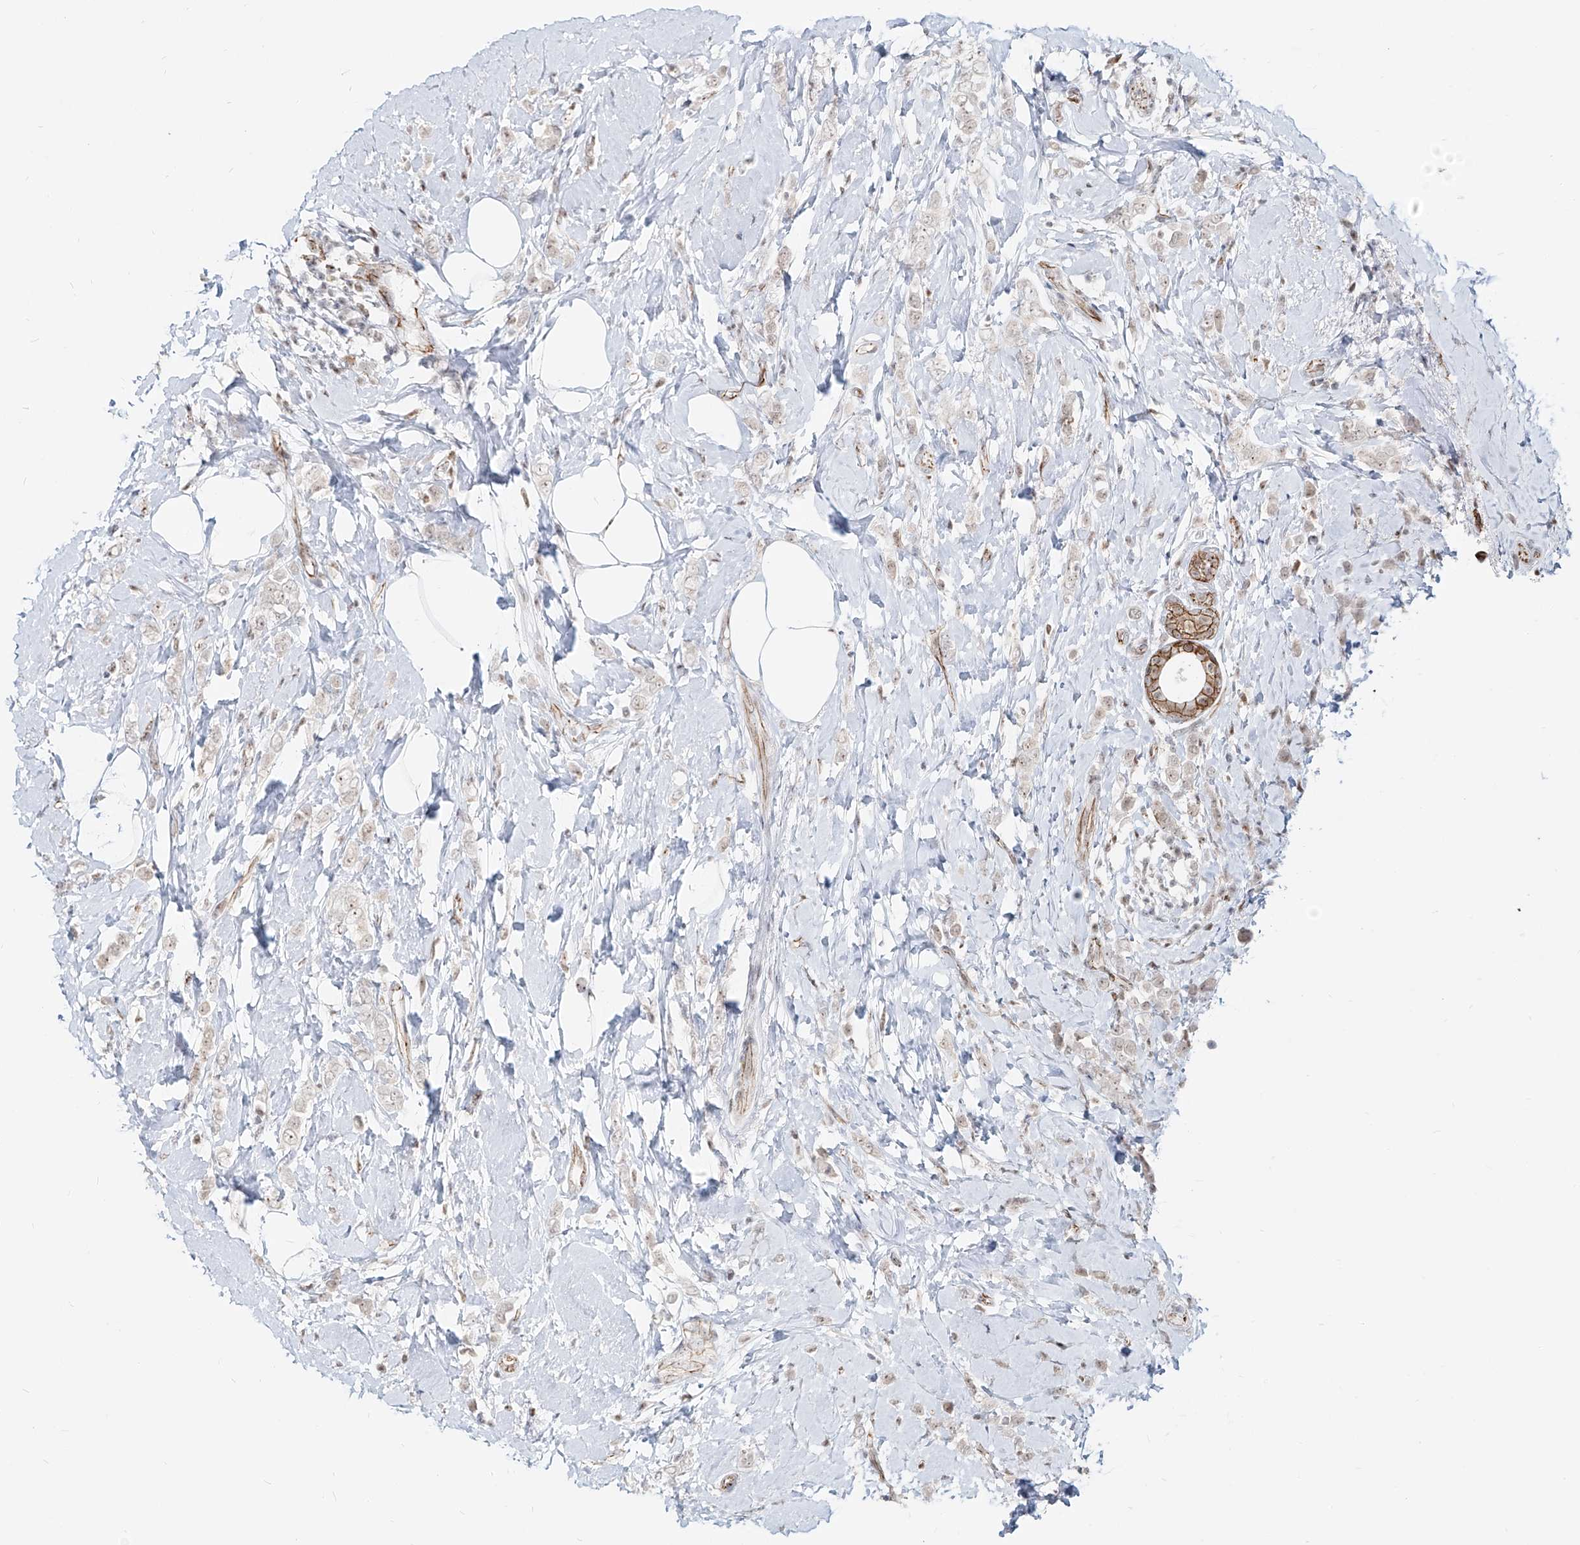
{"staining": {"intensity": "negative", "quantity": "none", "location": "none"}, "tissue": "breast cancer", "cell_type": "Tumor cells", "image_type": "cancer", "snomed": [{"axis": "morphology", "description": "Lobular carcinoma"}, {"axis": "topography", "description": "Breast"}], "caption": "Immunohistochemical staining of breast cancer exhibits no significant expression in tumor cells. Brightfield microscopy of immunohistochemistry (IHC) stained with DAB (3,3'-diaminobenzidine) (brown) and hematoxylin (blue), captured at high magnification.", "gene": "ZNF710", "patient": {"sex": "female", "age": 47}}